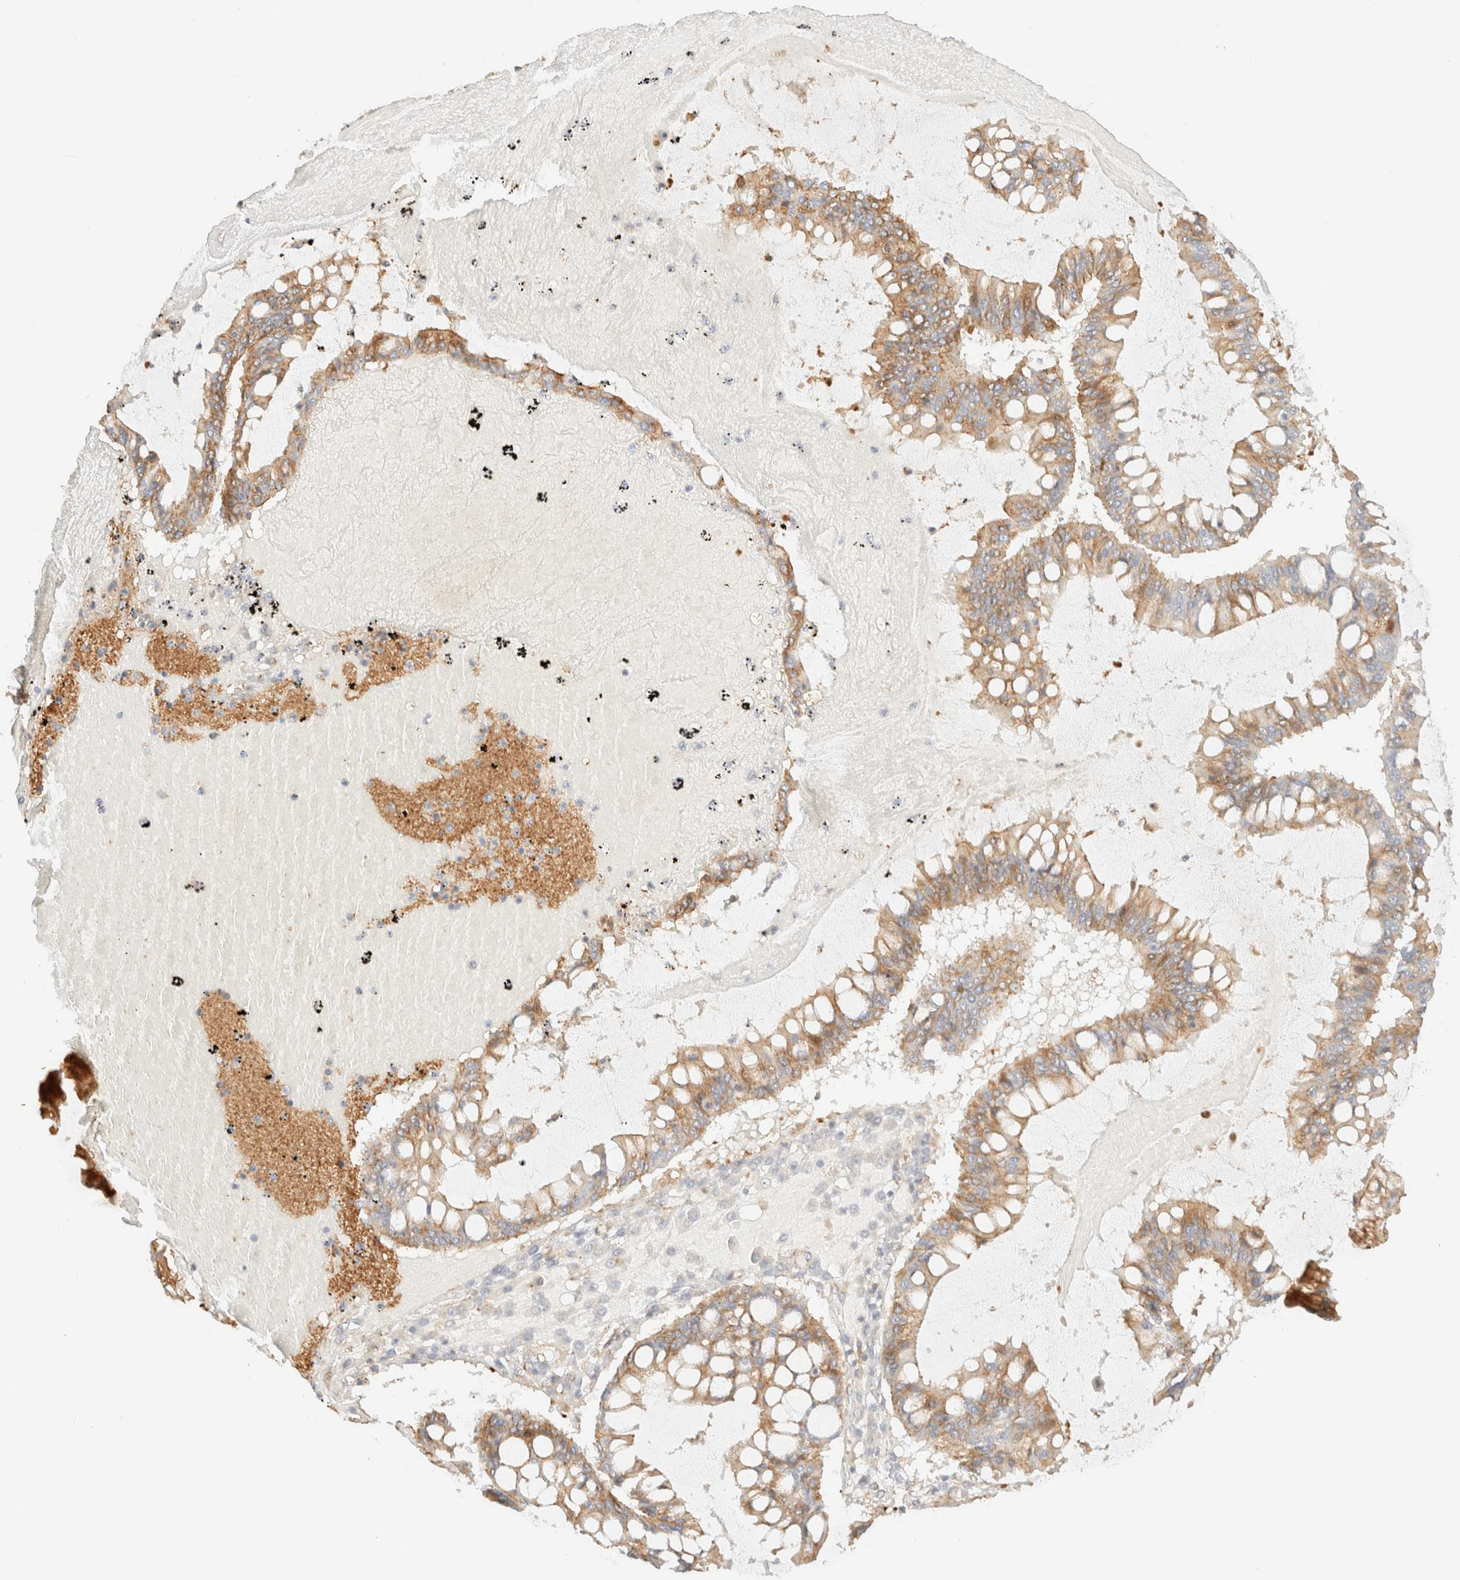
{"staining": {"intensity": "moderate", "quantity": ">75%", "location": "cytoplasmic/membranous"}, "tissue": "ovarian cancer", "cell_type": "Tumor cells", "image_type": "cancer", "snomed": [{"axis": "morphology", "description": "Cystadenocarcinoma, mucinous, NOS"}, {"axis": "topography", "description": "Ovary"}], "caption": "Immunohistochemistry (DAB (3,3'-diaminobenzidine)) staining of human ovarian cancer exhibits moderate cytoplasmic/membranous protein expression in about >75% of tumor cells.", "gene": "MYO10", "patient": {"sex": "female", "age": 73}}